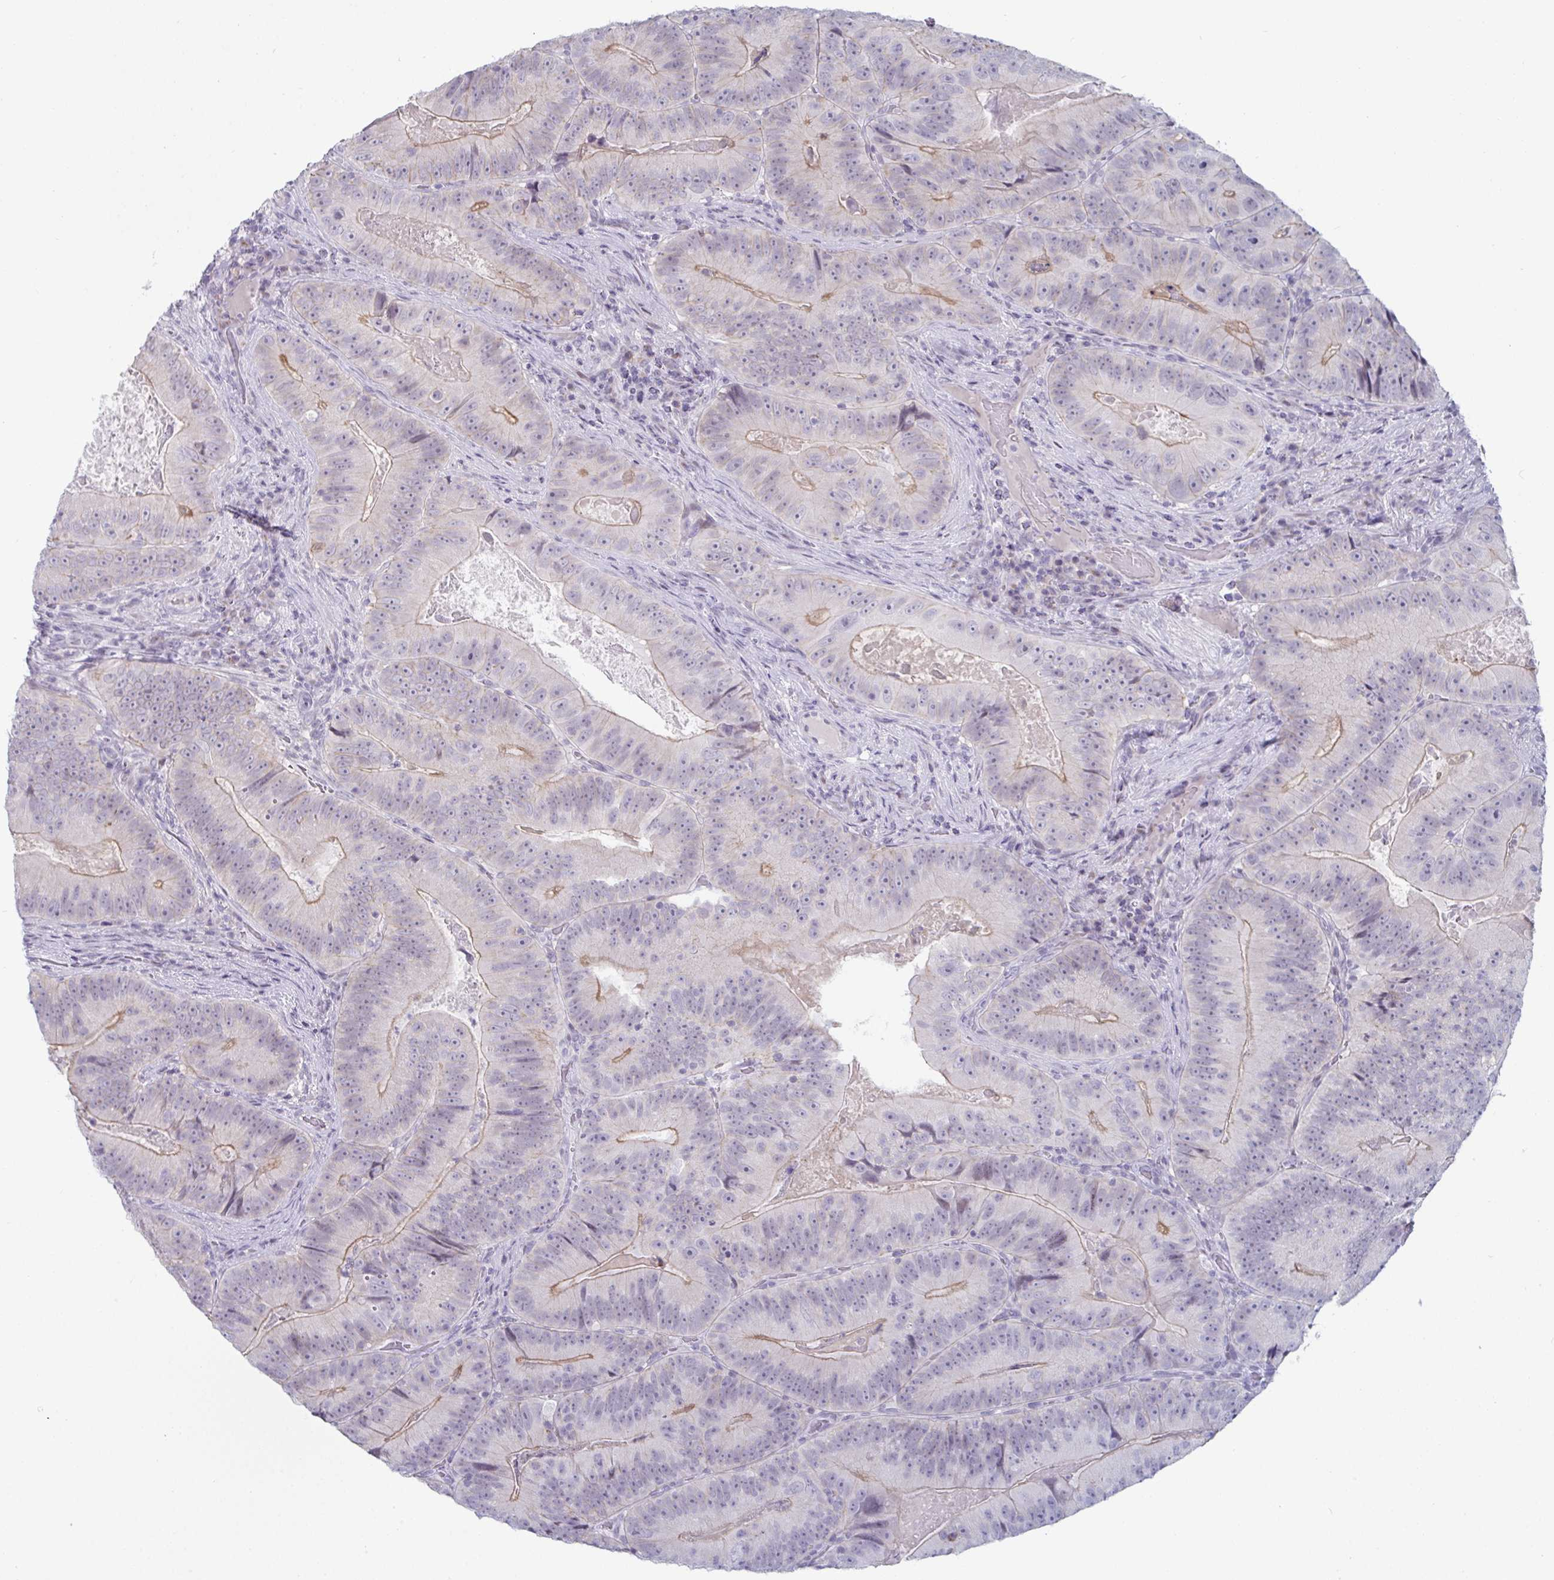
{"staining": {"intensity": "weak", "quantity": "25%-75%", "location": "cytoplasmic/membranous"}, "tissue": "colorectal cancer", "cell_type": "Tumor cells", "image_type": "cancer", "snomed": [{"axis": "morphology", "description": "Adenocarcinoma, NOS"}, {"axis": "topography", "description": "Colon"}], "caption": "Immunohistochemistry (IHC) of colorectal adenocarcinoma reveals low levels of weak cytoplasmic/membranous positivity in about 25%-75% of tumor cells.", "gene": "VSIG10L", "patient": {"sex": "female", "age": 86}}